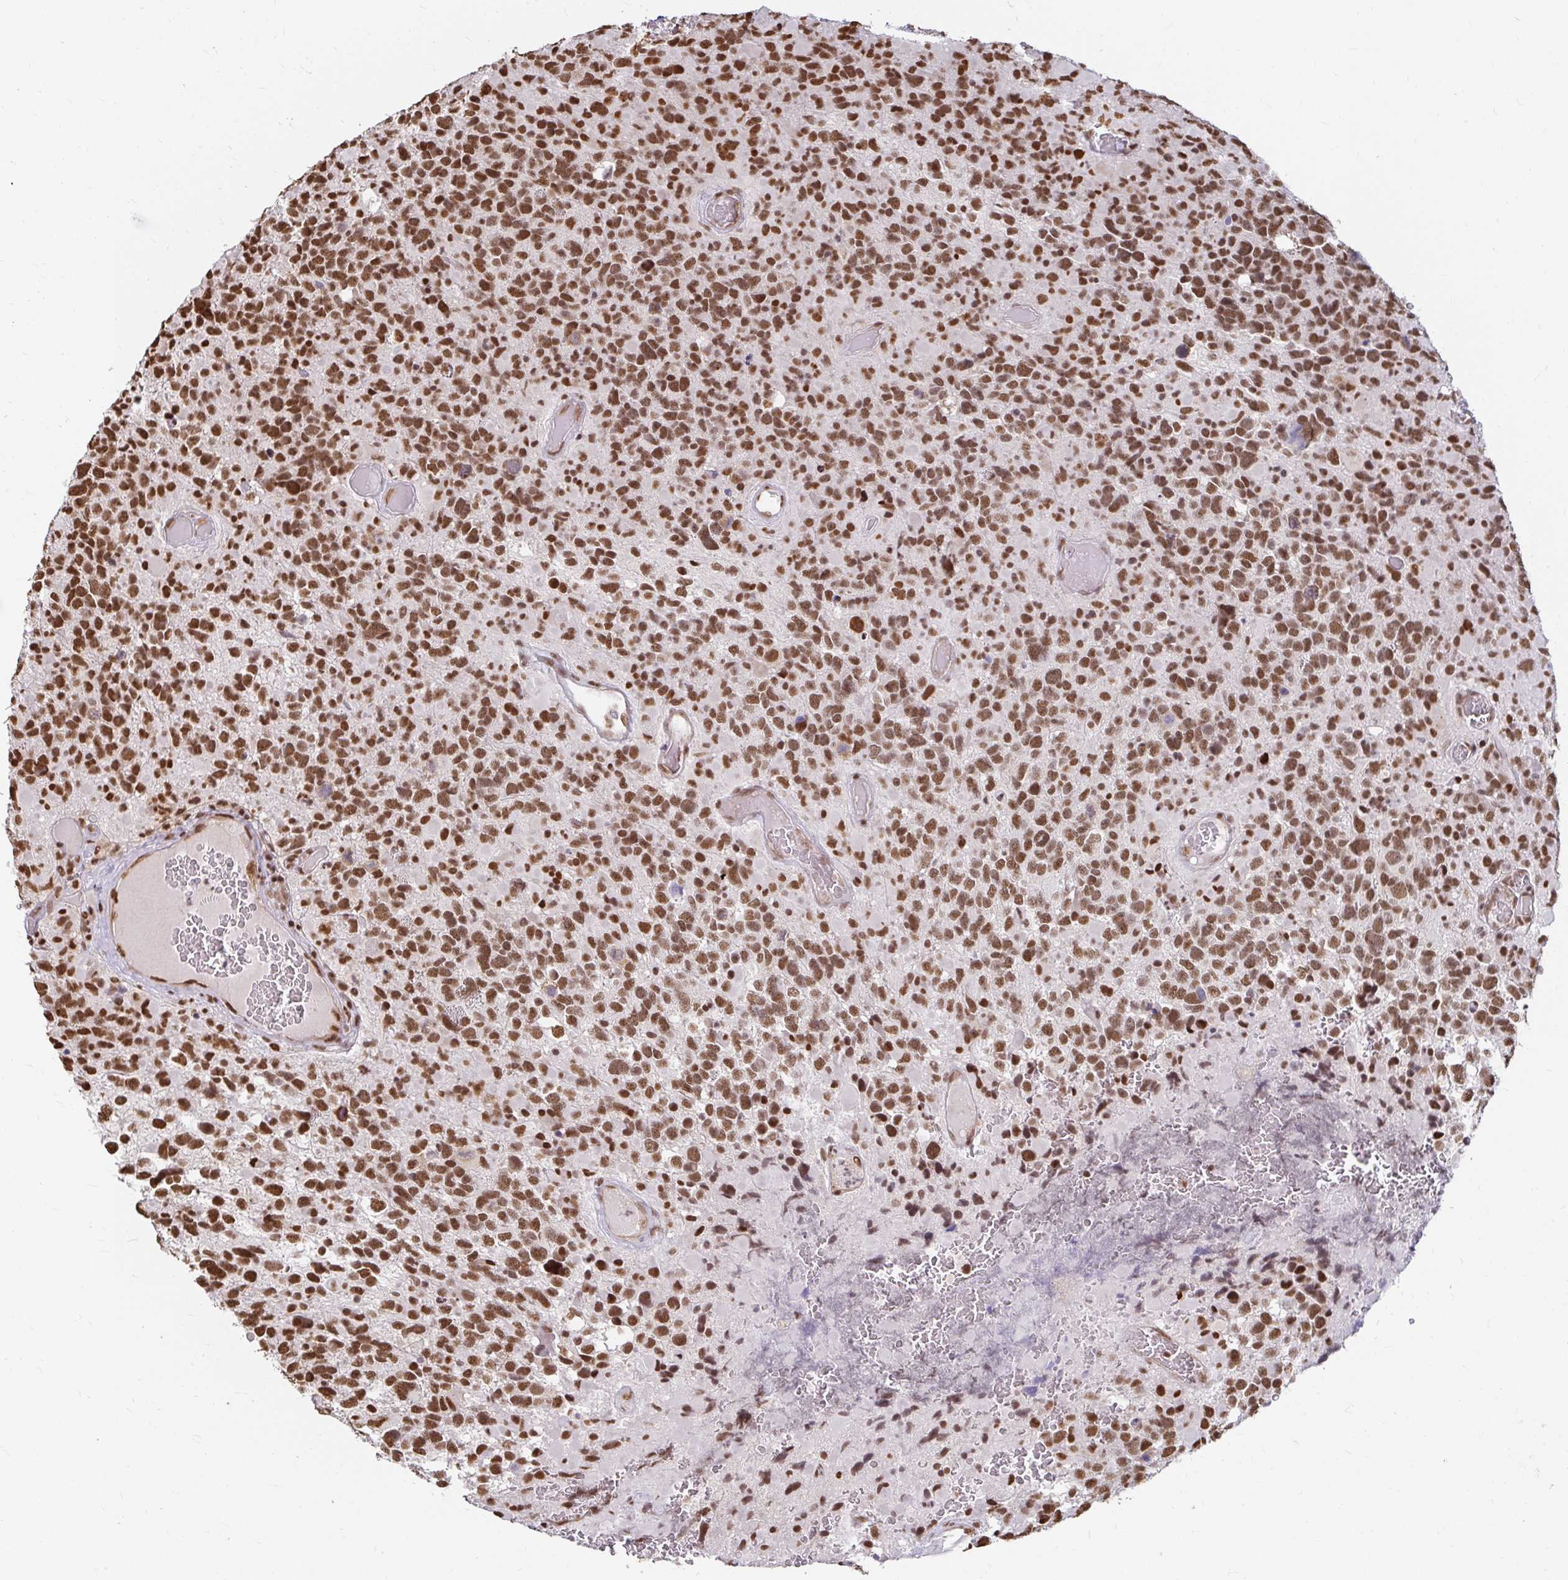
{"staining": {"intensity": "strong", "quantity": ">75%", "location": "nuclear"}, "tissue": "glioma", "cell_type": "Tumor cells", "image_type": "cancer", "snomed": [{"axis": "morphology", "description": "Glioma, malignant, High grade"}, {"axis": "topography", "description": "Brain"}], "caption": "Brown immunohistochemical staining in human malignant glioma (high-grade) exhibits strong nuclear positivity in about >75% of tumor cells. Immunohistochemistry stains the protein in brown and the nuclei are stained blue.", "gene": "HNRNPU", "patient": {"sex": "female", "age": 40}}